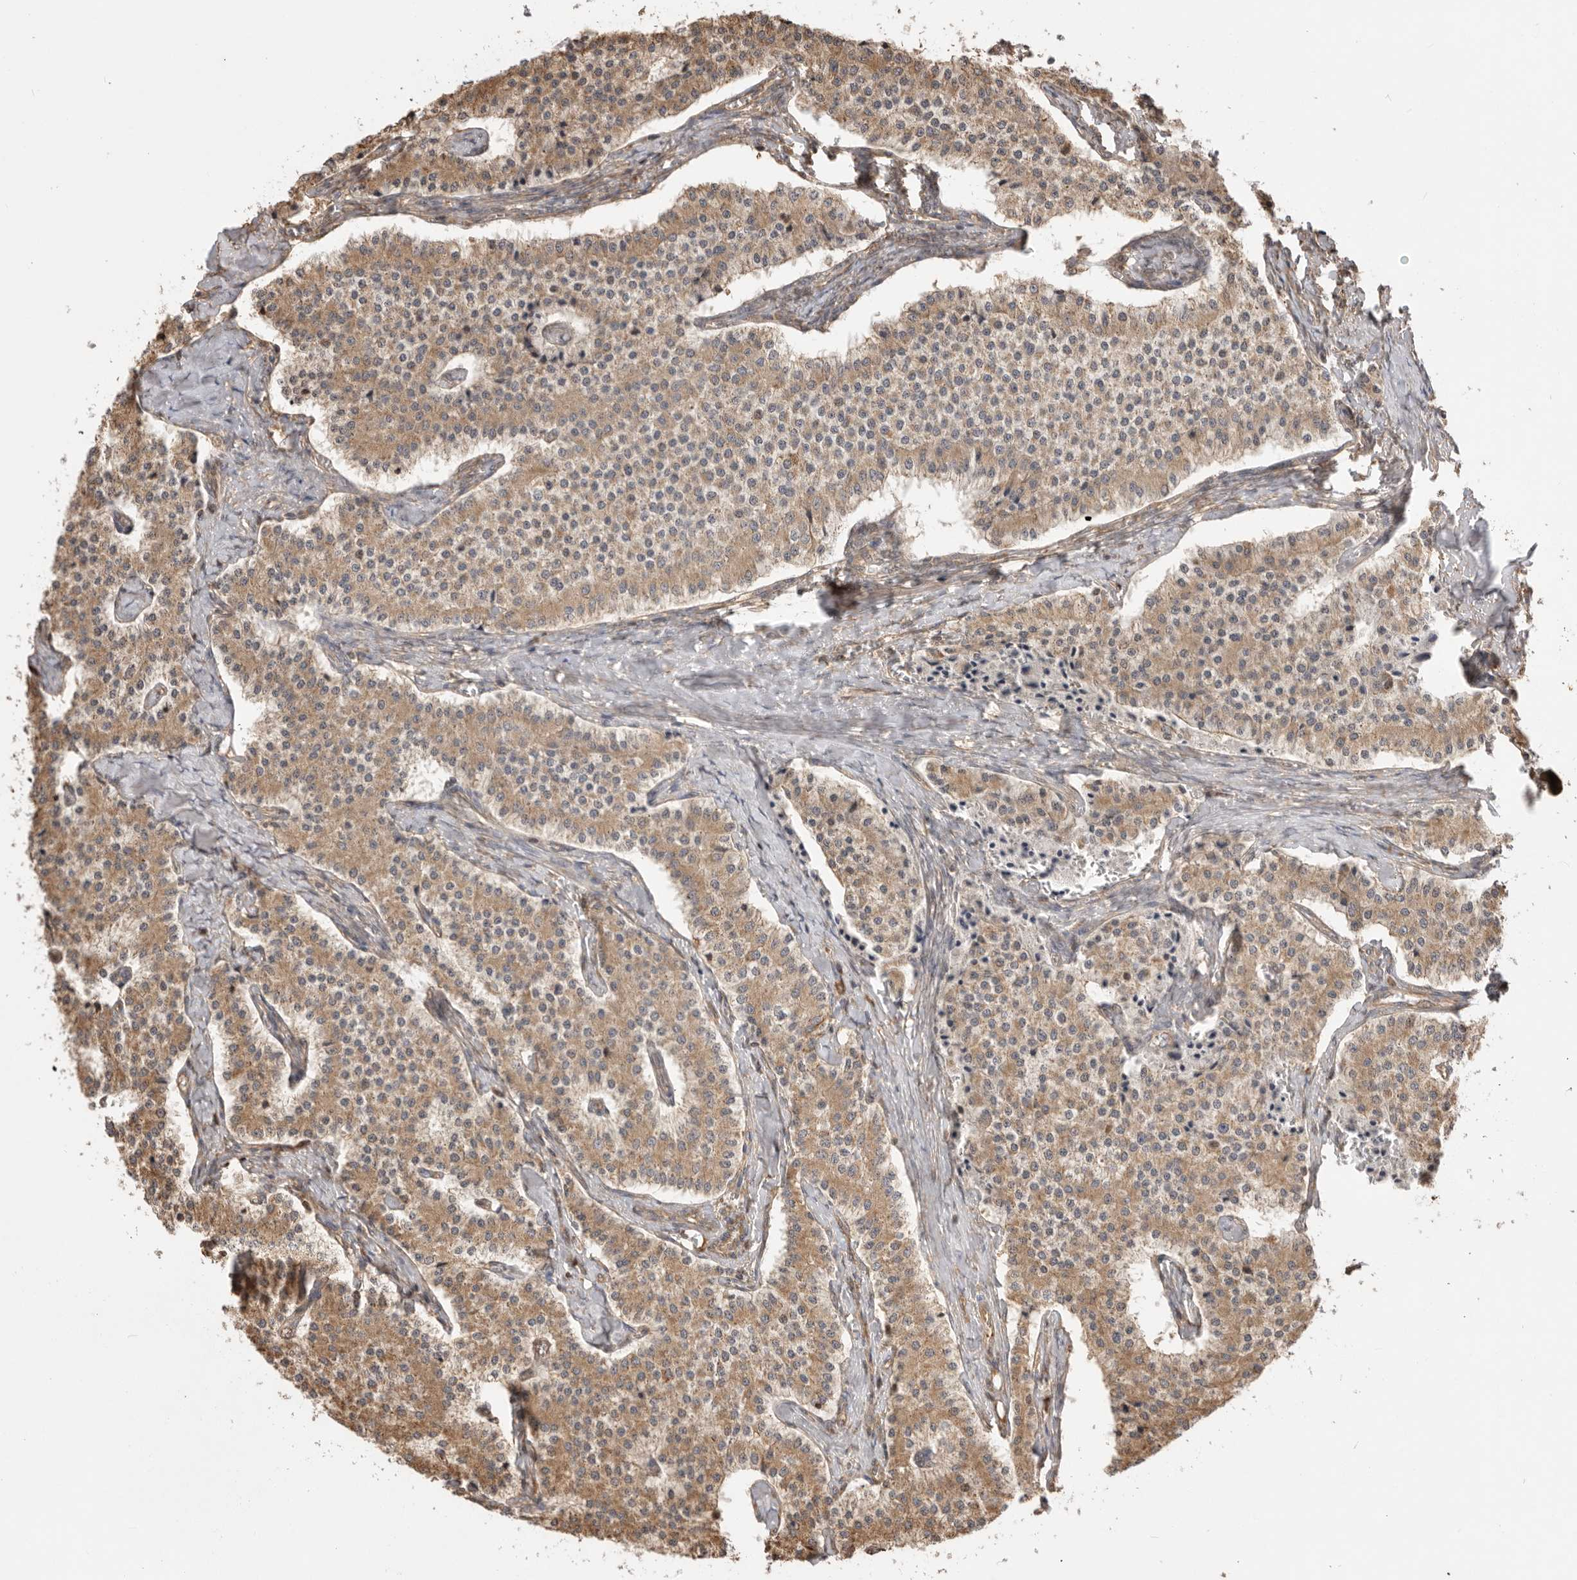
{"staining": {"intensity": "moderate", "quantity": ">75%", "location": "cytoplasmic/membranous"}, "tissue": "carcinoid", "cell_type": "Tumor cells", "image_type": "cancer", "snomed": [{"axis": "morphology", "description": "Carcinoid, malignant, NOS"}, {"axis": "topography", "description": "Colon"}], "caption": "A histopathology image of carcinoid stained for a protein demonstrates moderate cytoplasmic/membranous brown staining in tumor cells. (Stains: DAB (3,3'-diaminobenzidine) in brown, nuclei in blue, Microscopy: brightfield microscopy at high magnification).", "gene": "DPH7", "patient": {"sex": "female", "age": 52}}